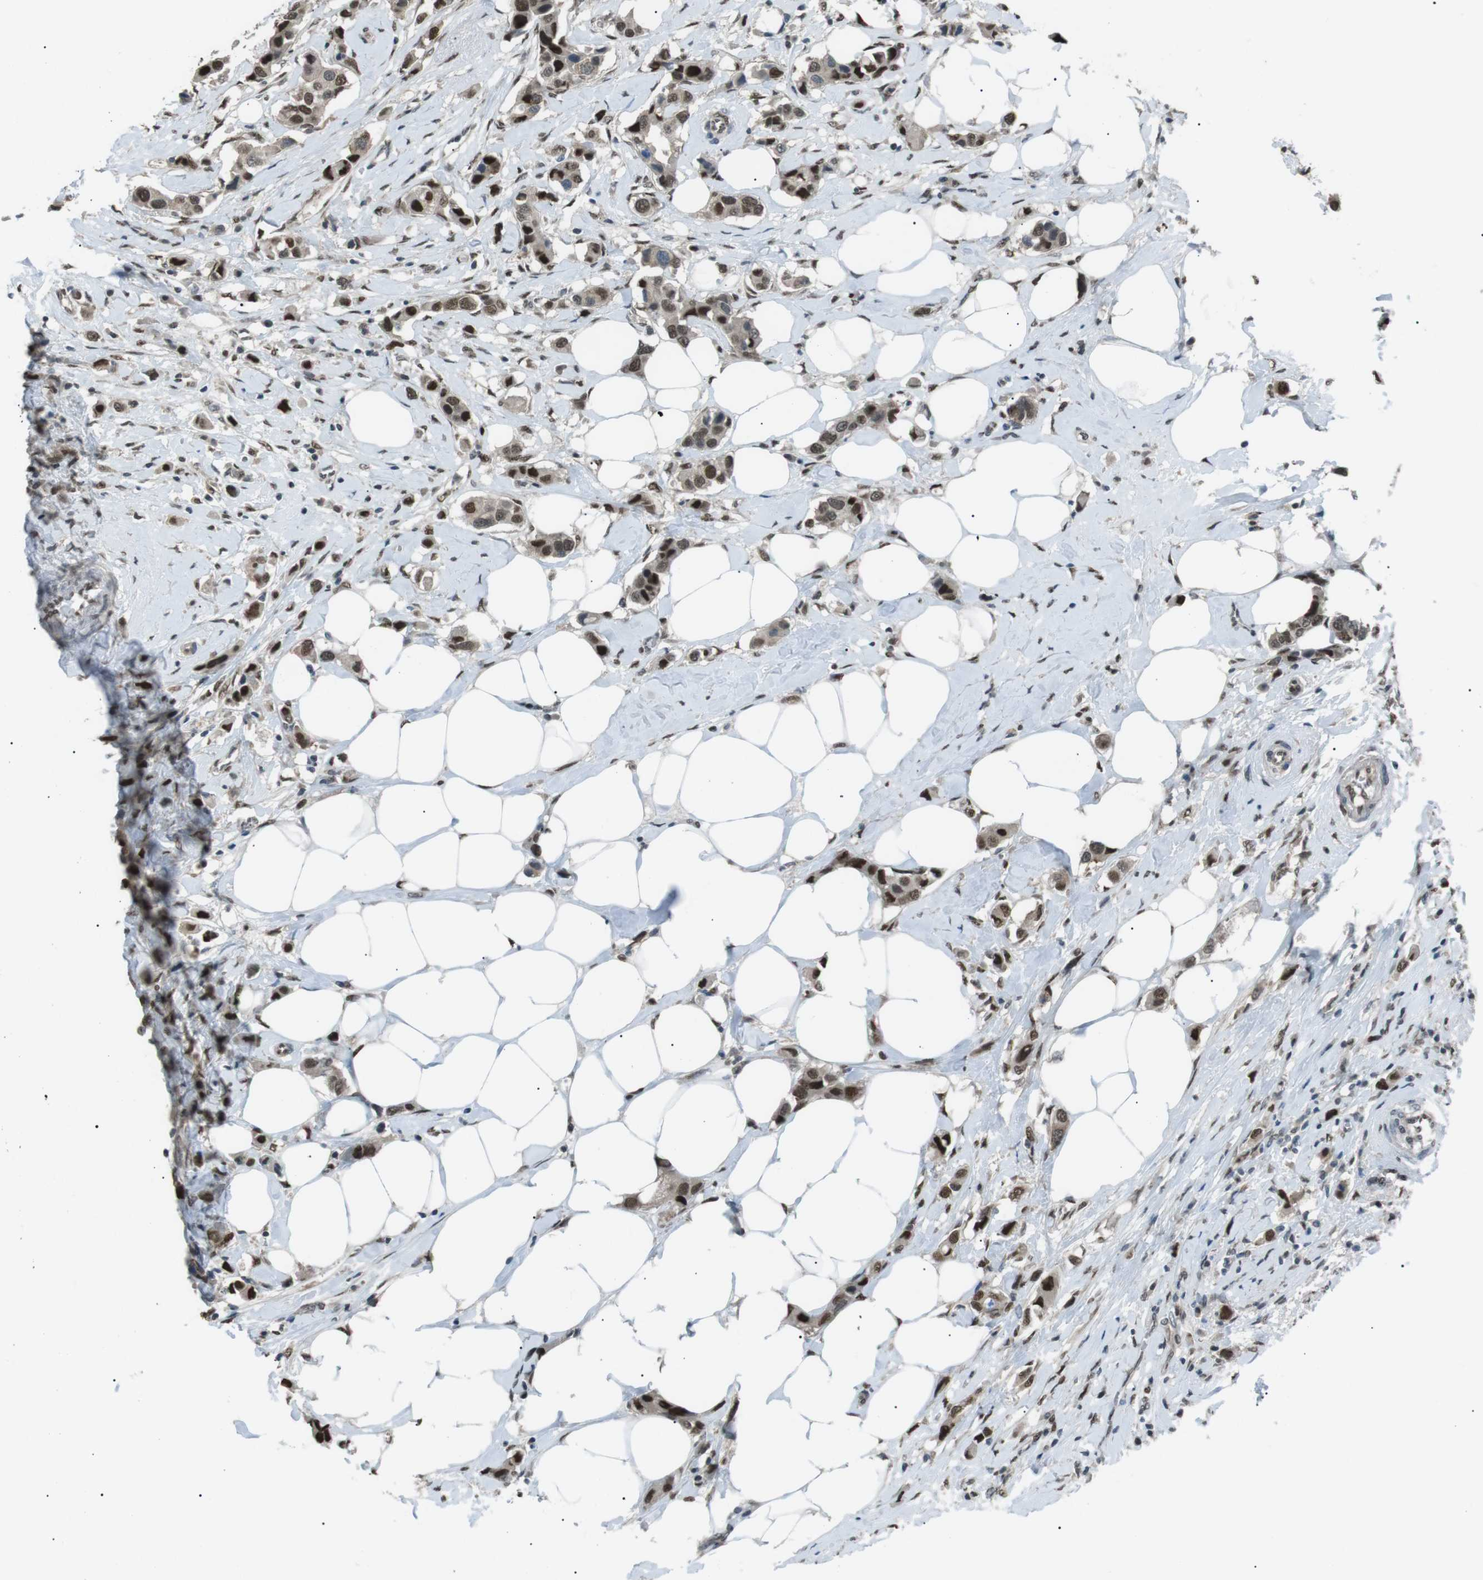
{"staining": {"intensity": "strong", "quantity": ">75%", "location": "nuclear"}, "tissue": "breast cancer", "cell_type": "Tumor cells", "image_type": "cancer", "snomed": [{"axis": "morphology", "description": "Normal tissue, NOS"}, {"axis": "morphology", "description": "Duct carcinoma"}, {"axis": "topography", "description": "Breast"}], "caption": "Immunohistochemistry (IHC) of human breast infiltrating ductal carcinoma shows high levels of strong nuclear staining in about >75% of tumor cells.", "gene": "SRPK2", "patient": {"sex": "female", "age": 50}}